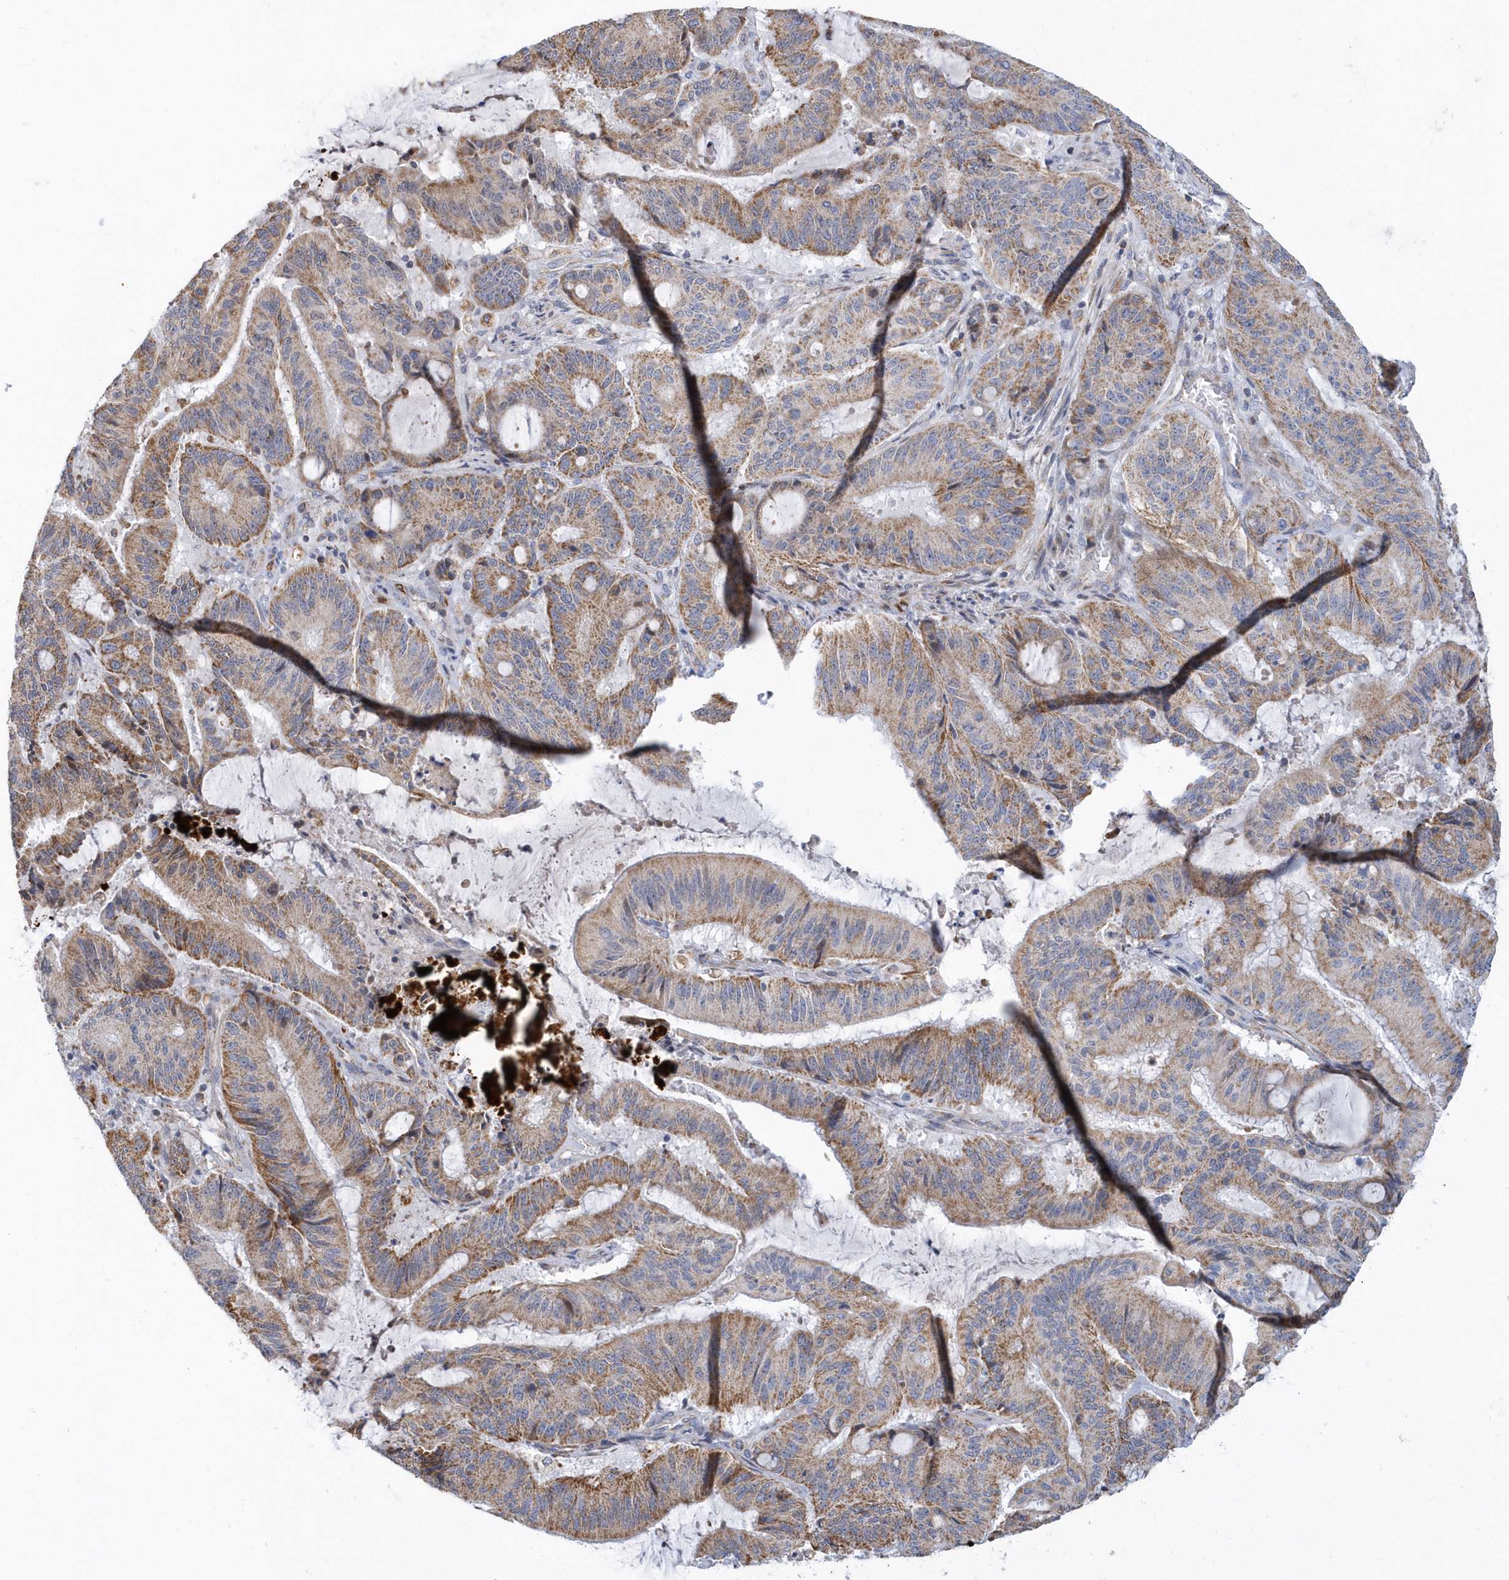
{"staining": {"intensity": "moderate", "quantity": "25%-75%", "location": "cytoplasmic/membranous"}, "tissue": "liver cancer", "cell_type": "Tumor cells", "image_type": "cancer", "snomed": [{"axis": "morphology", "description": "Normal tissue, NOS"}, {"axis": "morphology", "description": "Cholangiocarcinoma"}, {"axis": "topography", "description": "Liver"}, {"axis": "topography", "description": "Peripheral nerve tissue"}], "caption": "Protein staining of cholangiocarcinoma (liver) tissue shows moderate cytoplasmic/membranous expression in approximately 25%-75% of tumor cells. The staining was performed using DAB, with brown indicating positive protein expression. Nuclei are stained blue with hematoxylin.", "gene": "VWA5B2", "patient": {"sex": "female", "age": 73}}